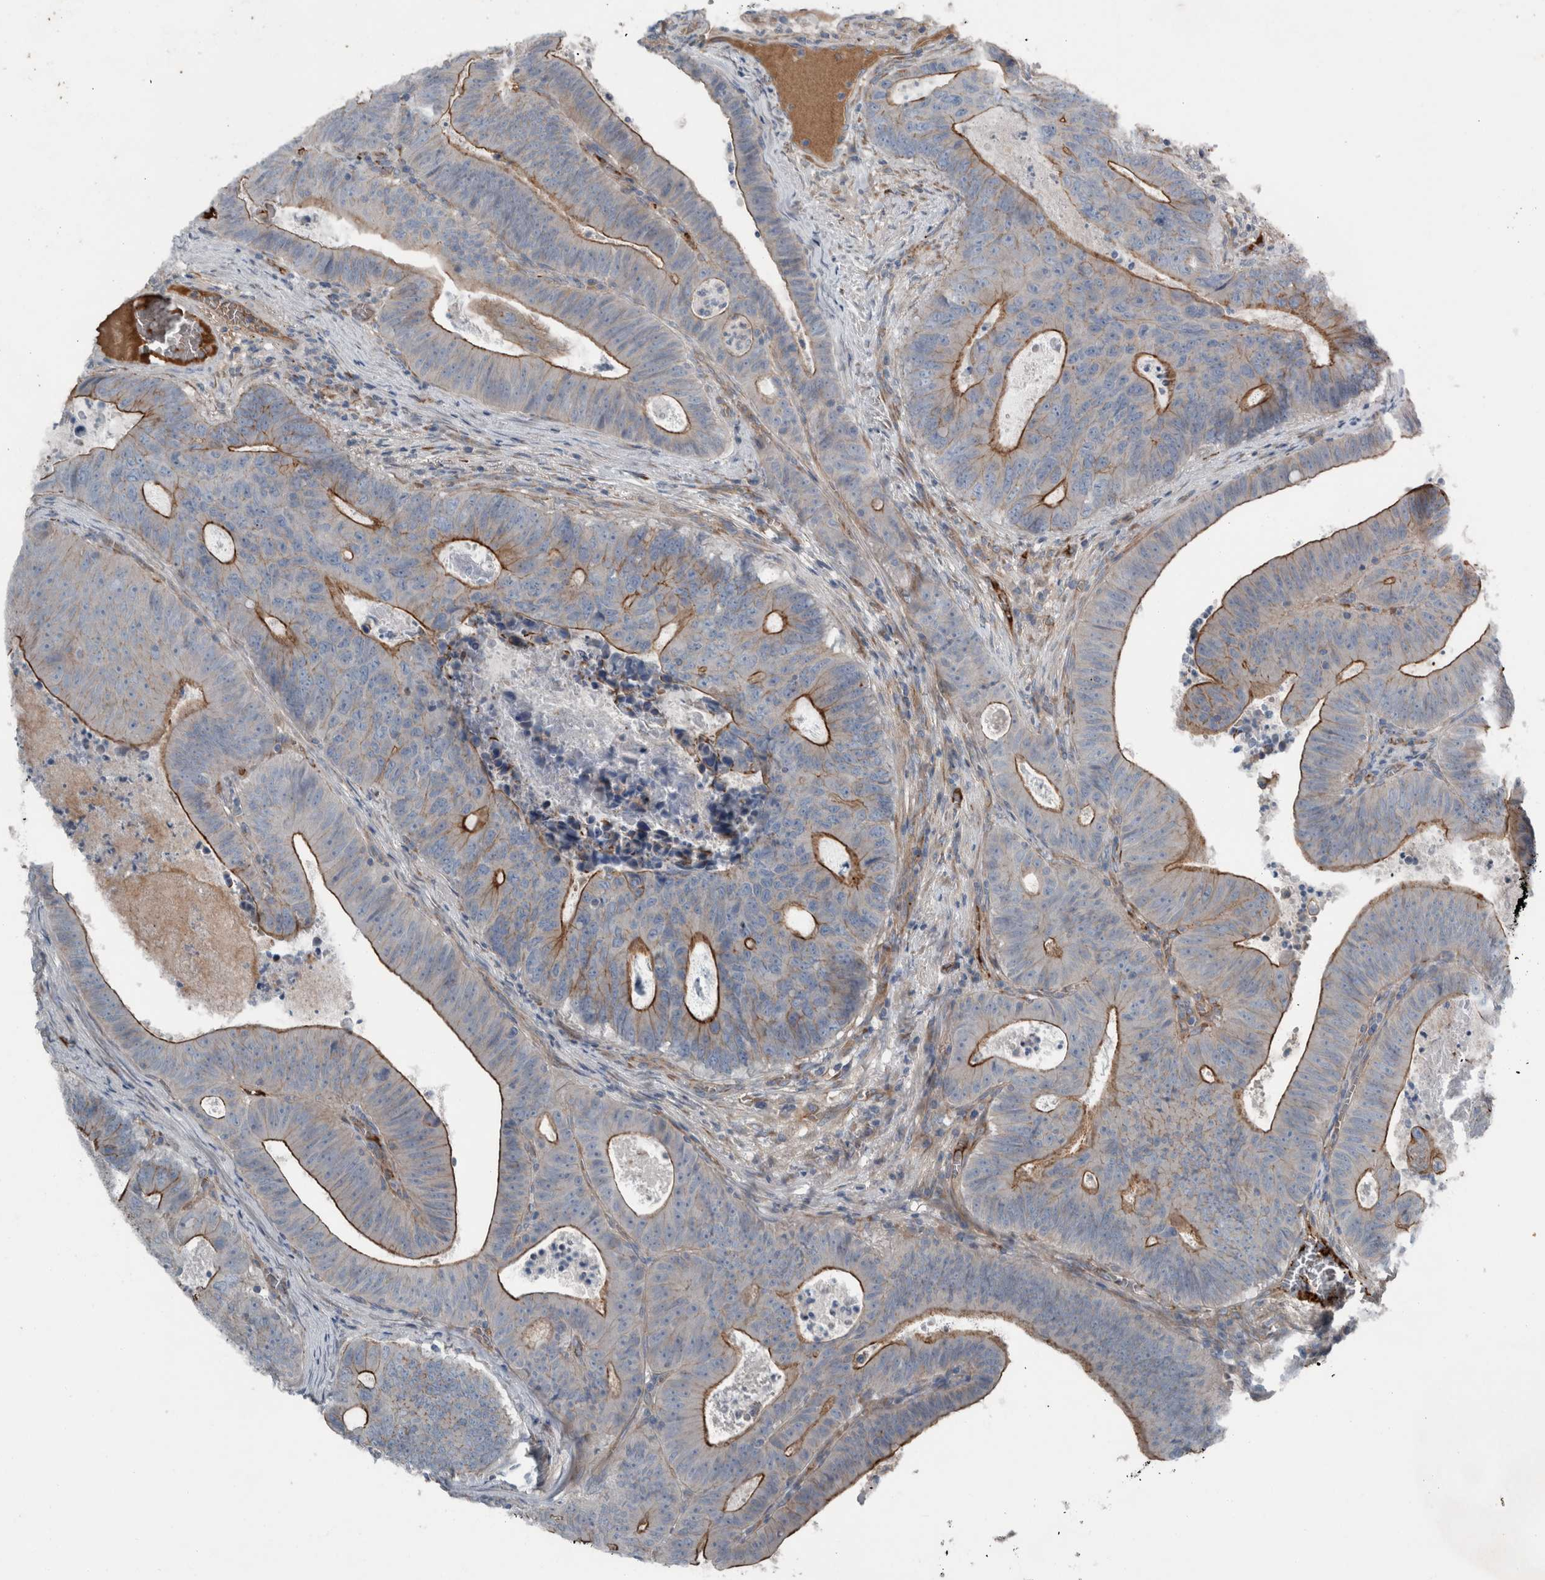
{"staining": {"intensity": "strong", "quantity": "25%-75%", "location": "cytoplasmic/membranous"}, "tissue": "colorectal cancer", "cell_type": "Tumor cells", "image_type": "cancer", "snomed": [{"axis": "morphology", "description": "Adenocarcinoma, NOS"}, {"axis": "topography", "description": "Colon"}], "caption": "Immunohistochemical staining of human adenocarcinoma (colorectal) reveals strong cytoplasmic/membranous protein staining in about 25%-75% of tumor cells.", "gene": "GLT8D2", "patient": {"sex": "male", "age": 87}}